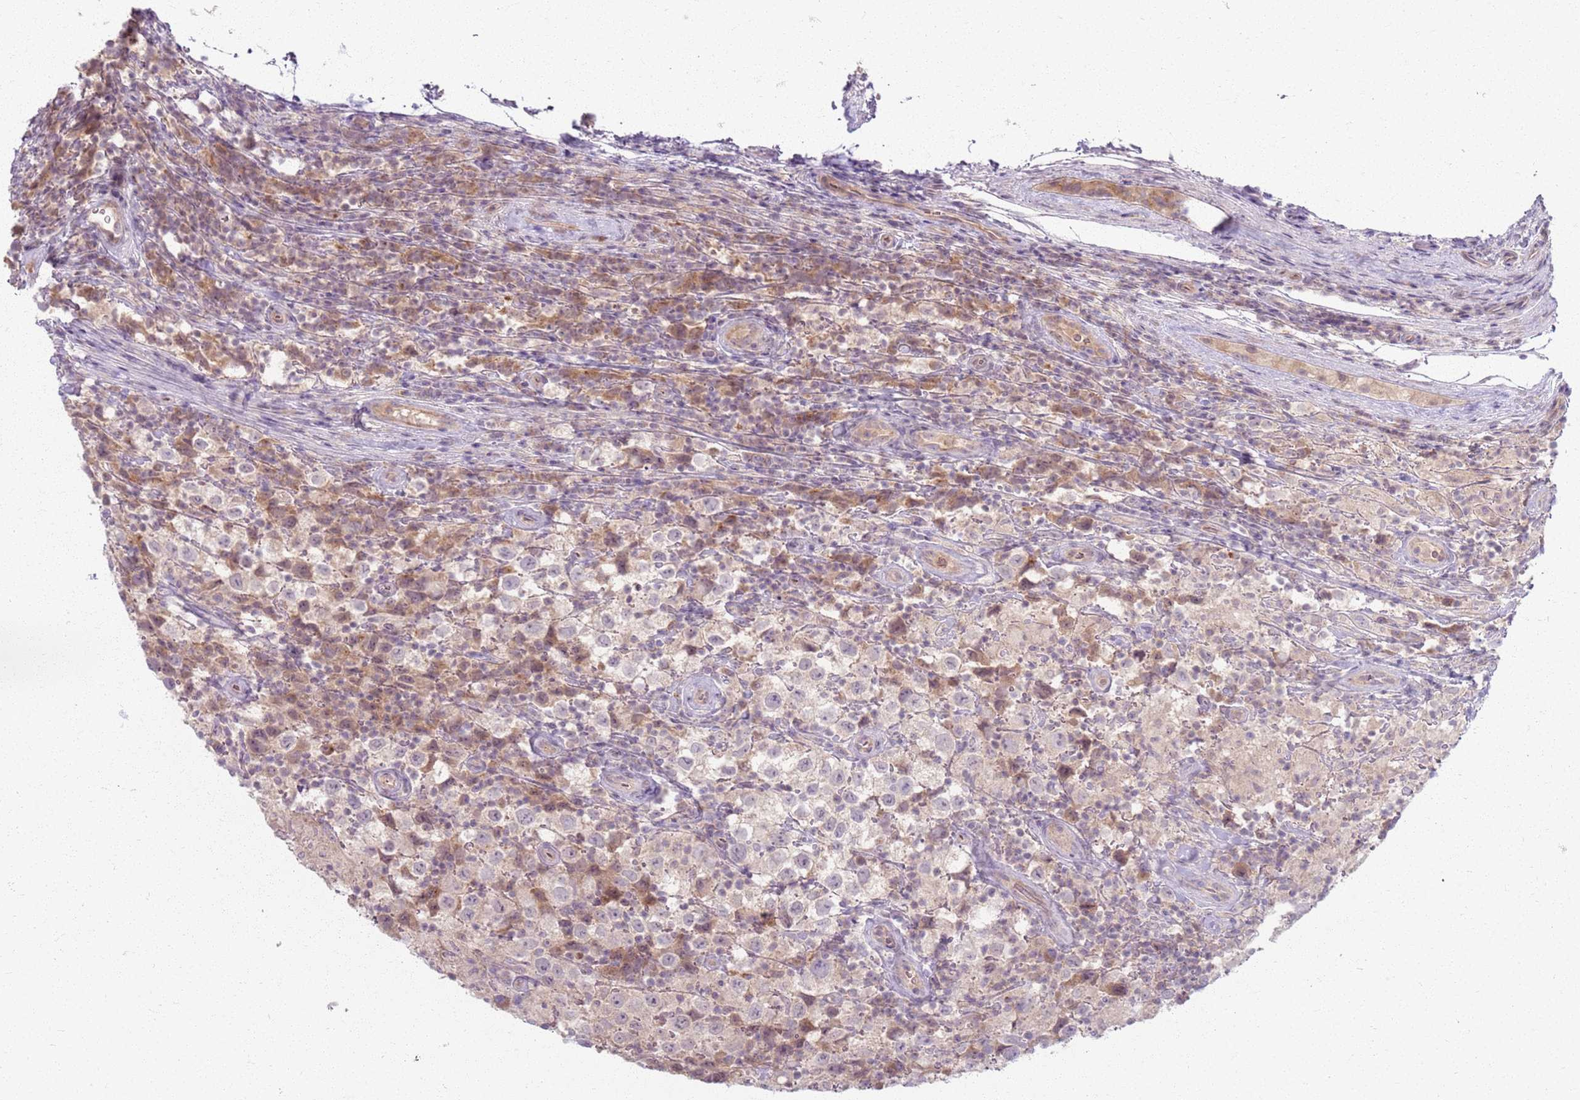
{"staining": {"intensity": "negative", "quantity": "none", "location": "none"}, "tissue": "testis cancer", "cell_type": "Tumor cells", "image_type": "cancer", "snomed": [{"axis": "morphology", "description": "Seminoma, NOS"}, {"axis": "morphology", "description": "Carcinoma, Embryonal, NOS"}, {"axis": "topography", "description": "Testis"}], "caption": "Testis embryonal carcinoma was stained to show a protein in brown. There is no significant positivity in tumor cells.", "gene": "ZDHHC2", "patient": {"sex": "male", "age": 41}}